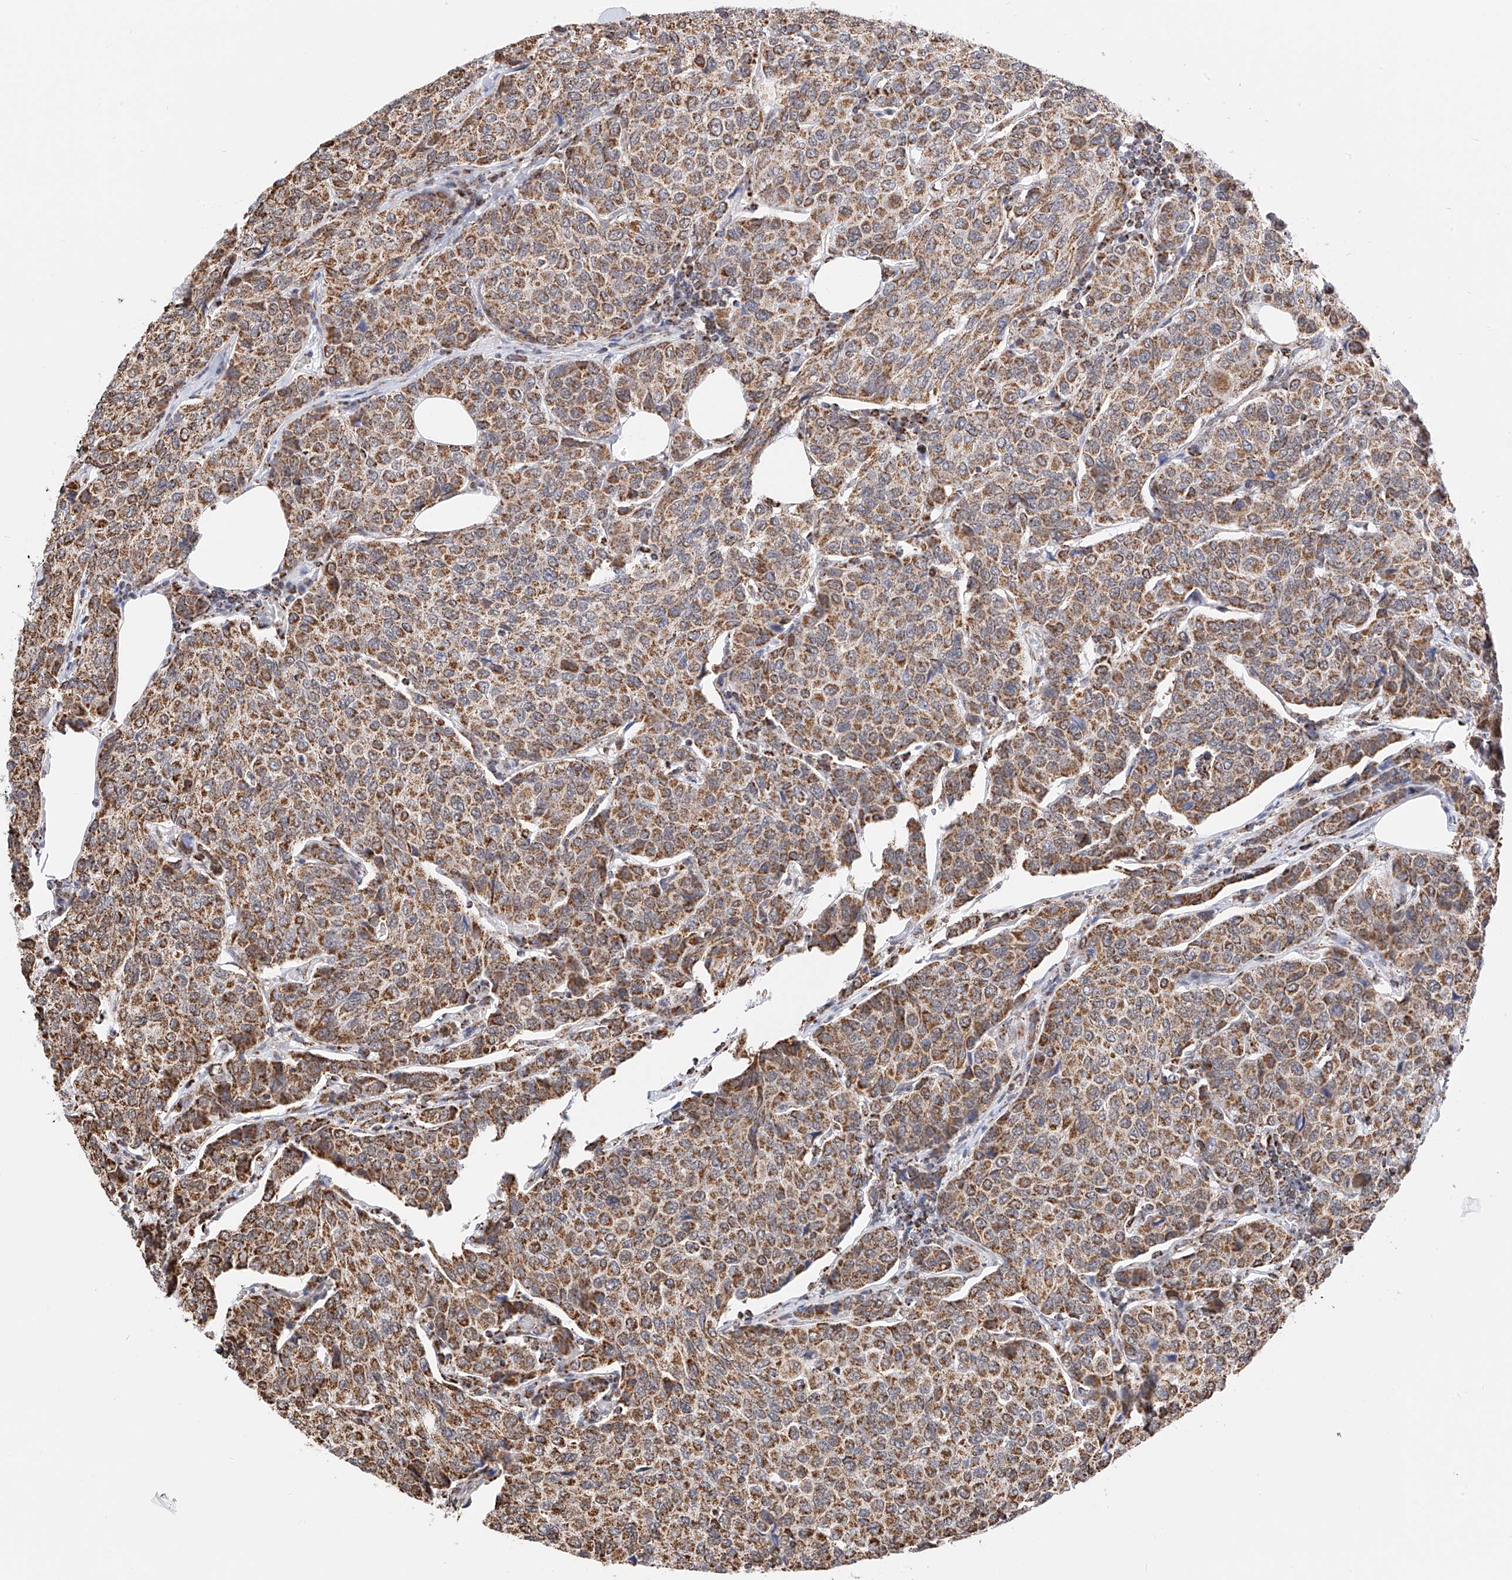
{"staining": {"intensity": "moderate", "quantity": ">75%", "location": "cytoplasmic/membranous"}, "tissue": "breast cancer", "cell_type": "Tumor cells", "image_type": "cancer", "snomed": [{"axis": "morphology", "description": "Duct carcinoma"}, {"axis": "topography", "description": "Breast"}], "caption": "This photomicrograph exhibits infiltrating ductal carcinoma (breast) stained with immunohistochemistry to label a protein in brown. The cytoplasmic/membranous of tumor cells show moderate positivity for the protein. Nuclei are counter-stained blue.", "gene": "NALCN", "patient": {"sex": "female", "age": 55}}